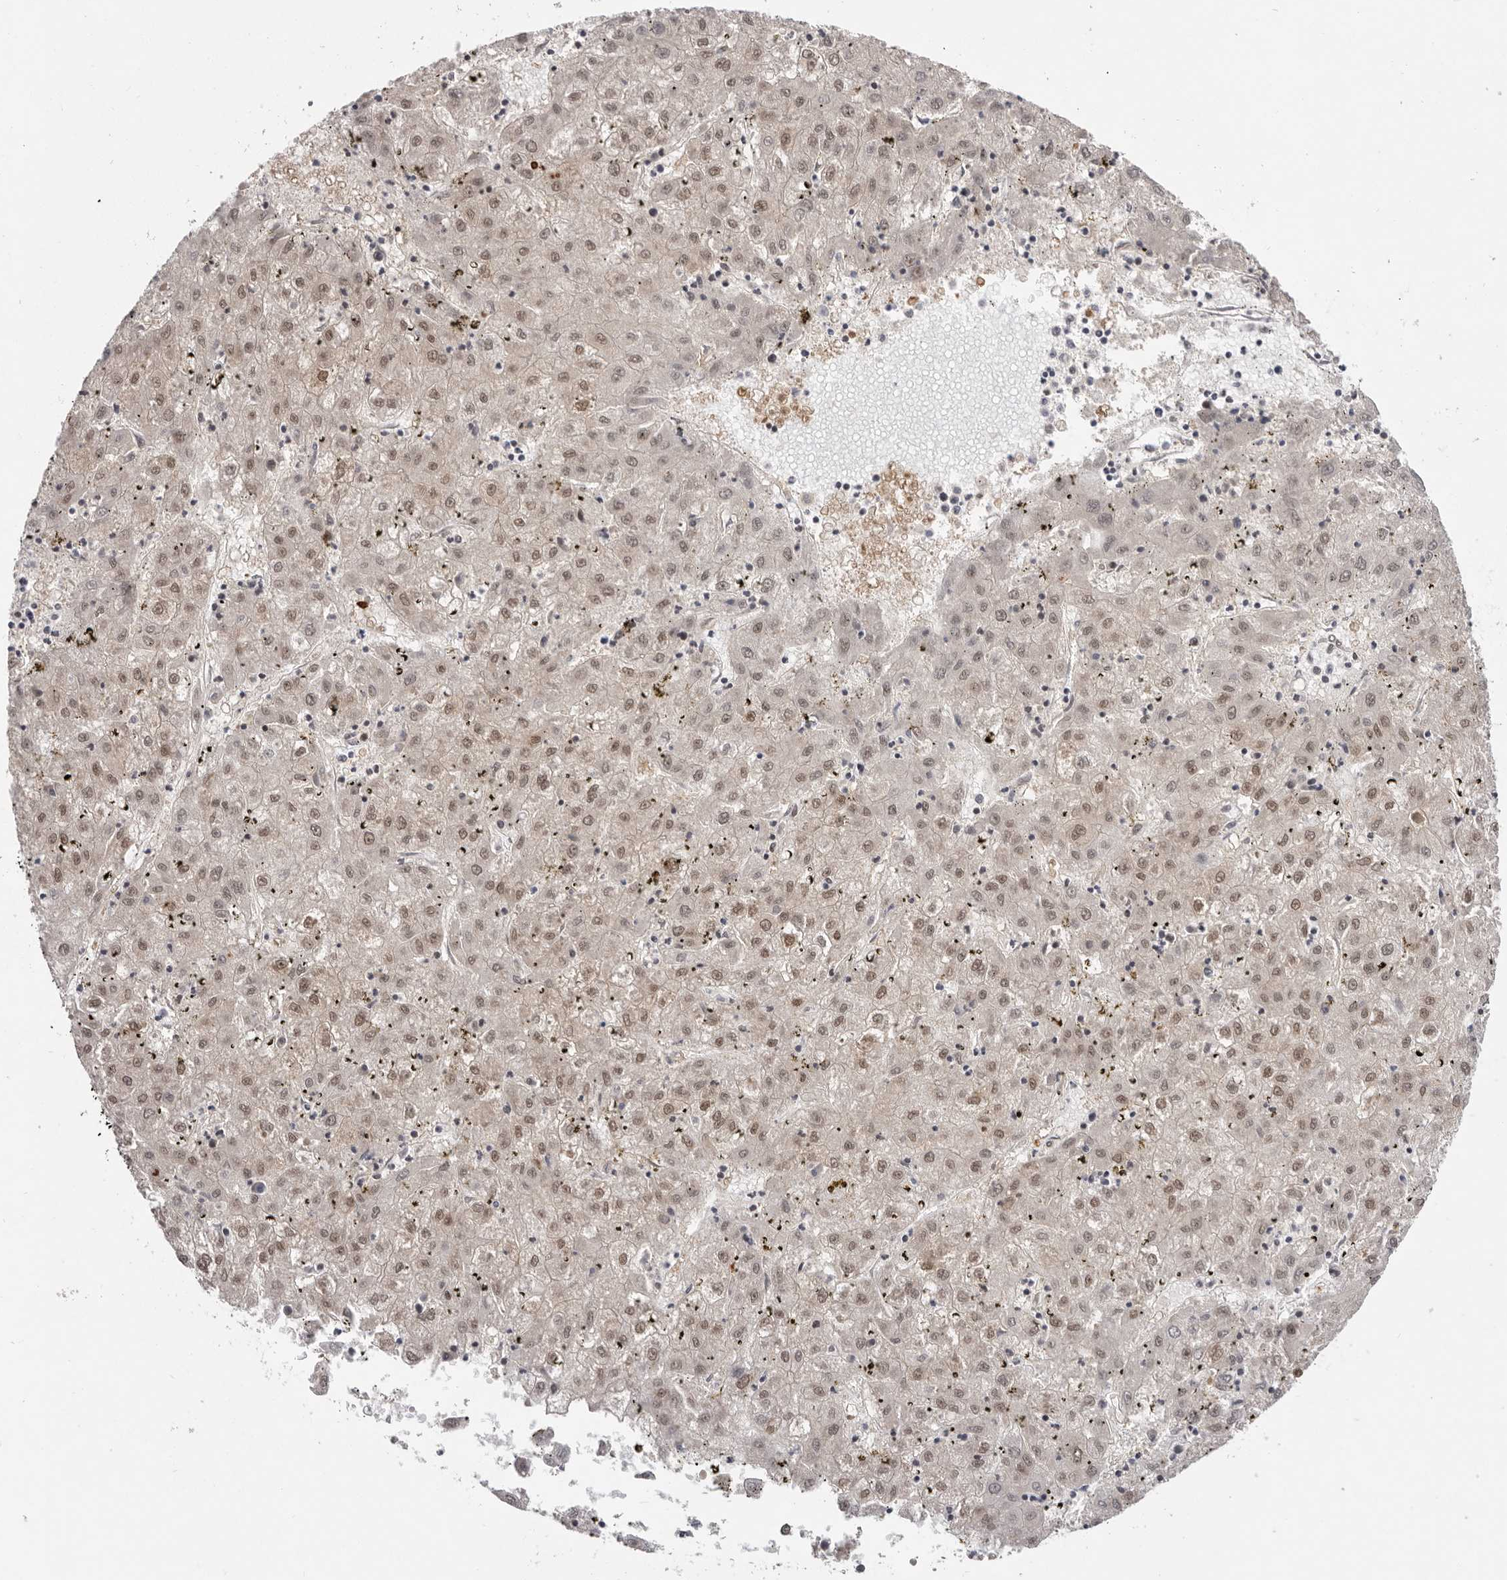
{"staining": {"intensity": "weak", "quantity": ">75%", "location": "nuclear"}, "tissue": "liver cancer", "cell_type": "Tumor cells", "image_type": "cancer", "snomed": [{"axis": "morphology", "description": "Carcinoma, Hepatocellular, NOS"}, {"axis": "topography", "description": "Liver"}], "caption": "Weak nuclear protein staining is seen in about >75% of tumor cells in liver hepatocellular carcinoma.", "gene": "CHTOP", "patient": {"sex": "male", "age": 72}}